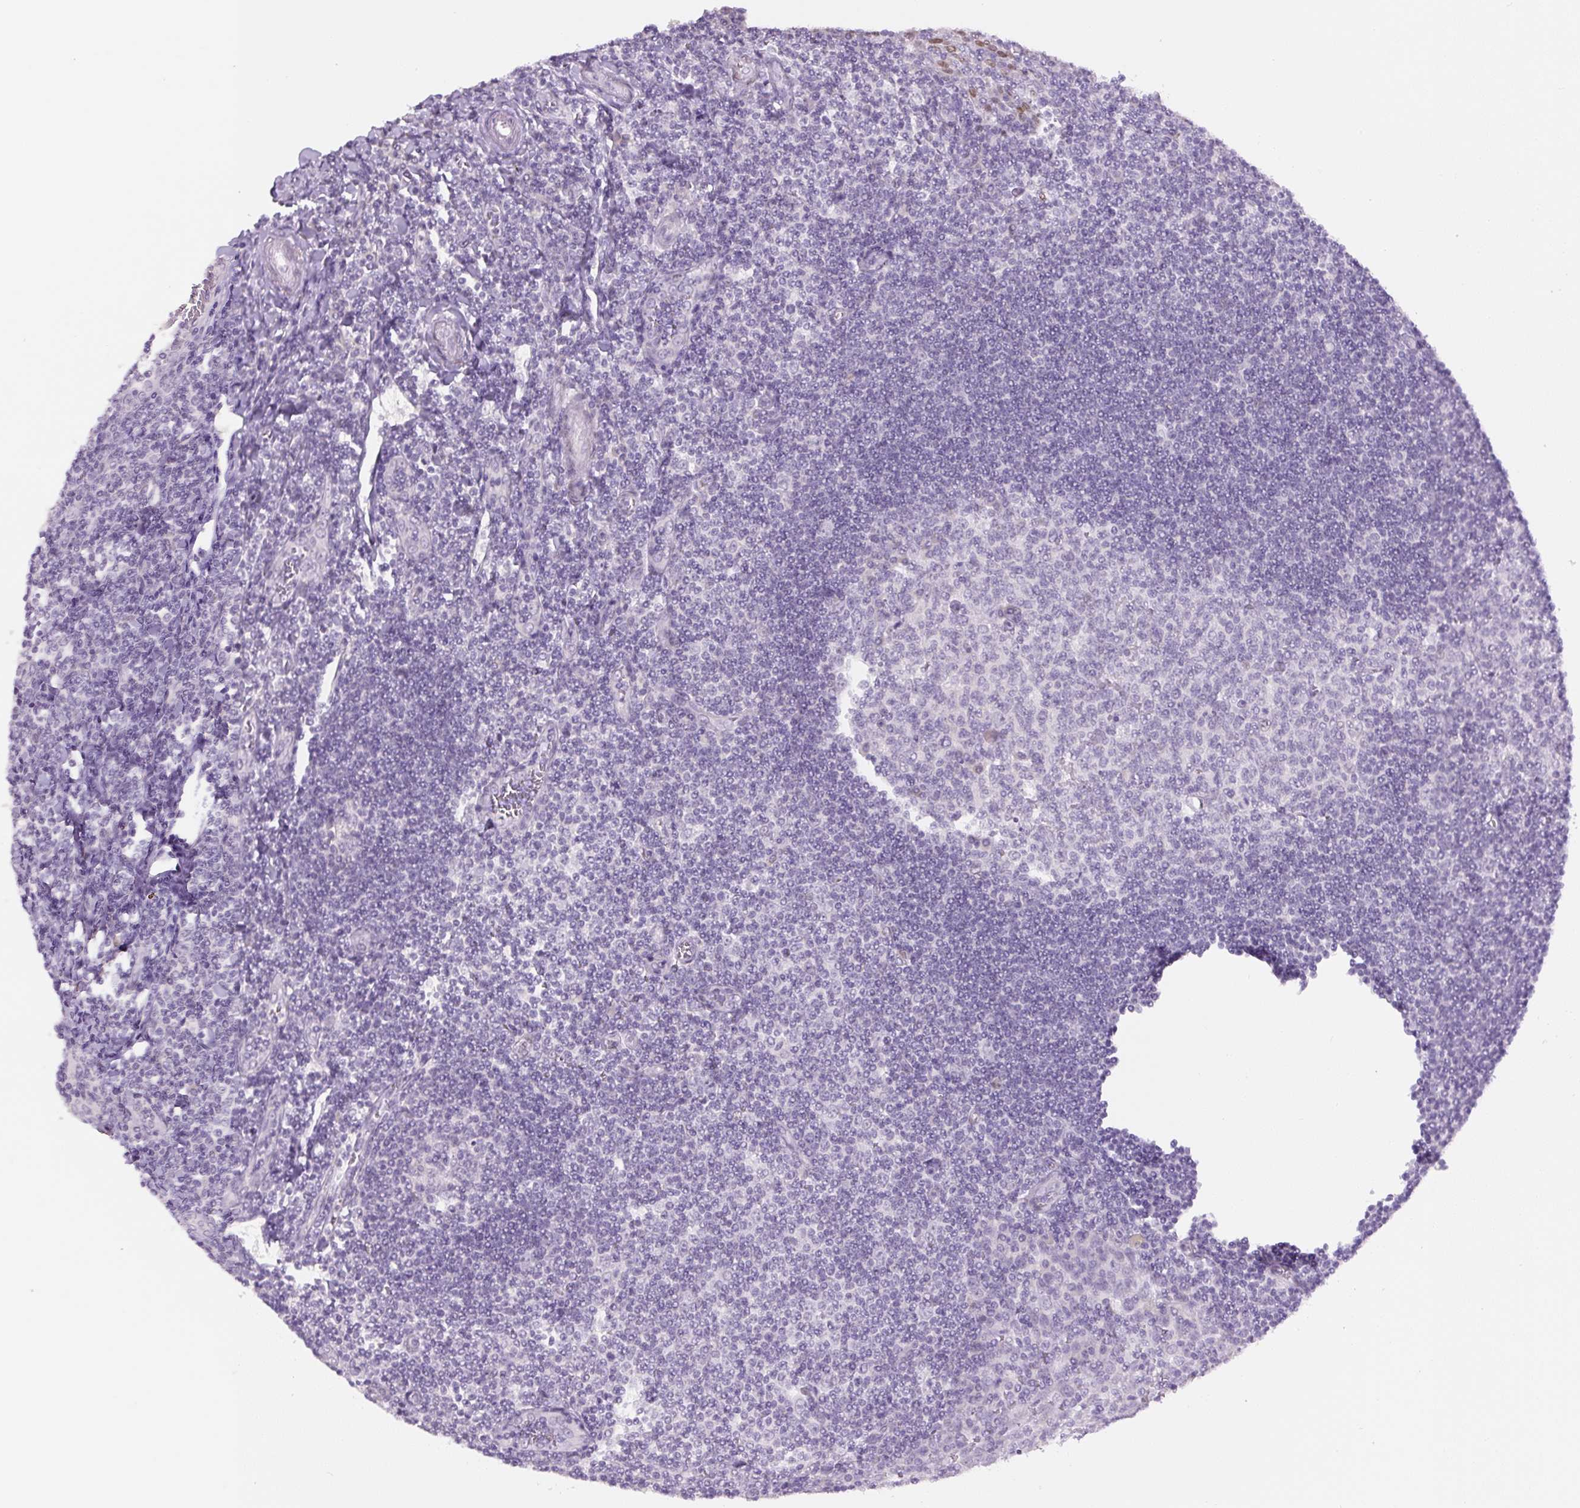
{"staining": {"intensity": "negative", "quantity": "none", "location": "none"}, "tissue": "tonsil", "cell_type": "Germinal center cells", "image_type": "normal", "snomed": [{"axis": "morphology", "description": "Normal tissue, NOS"}, {"axis": "topography", "description": "Tonsil"}], "caption": "Immunohistochemical staining of unremarkable tonsil shows no significant staining in germinal center cells.", "gene": "SIX1", "patient": {"sex": "male", "age": 27}}